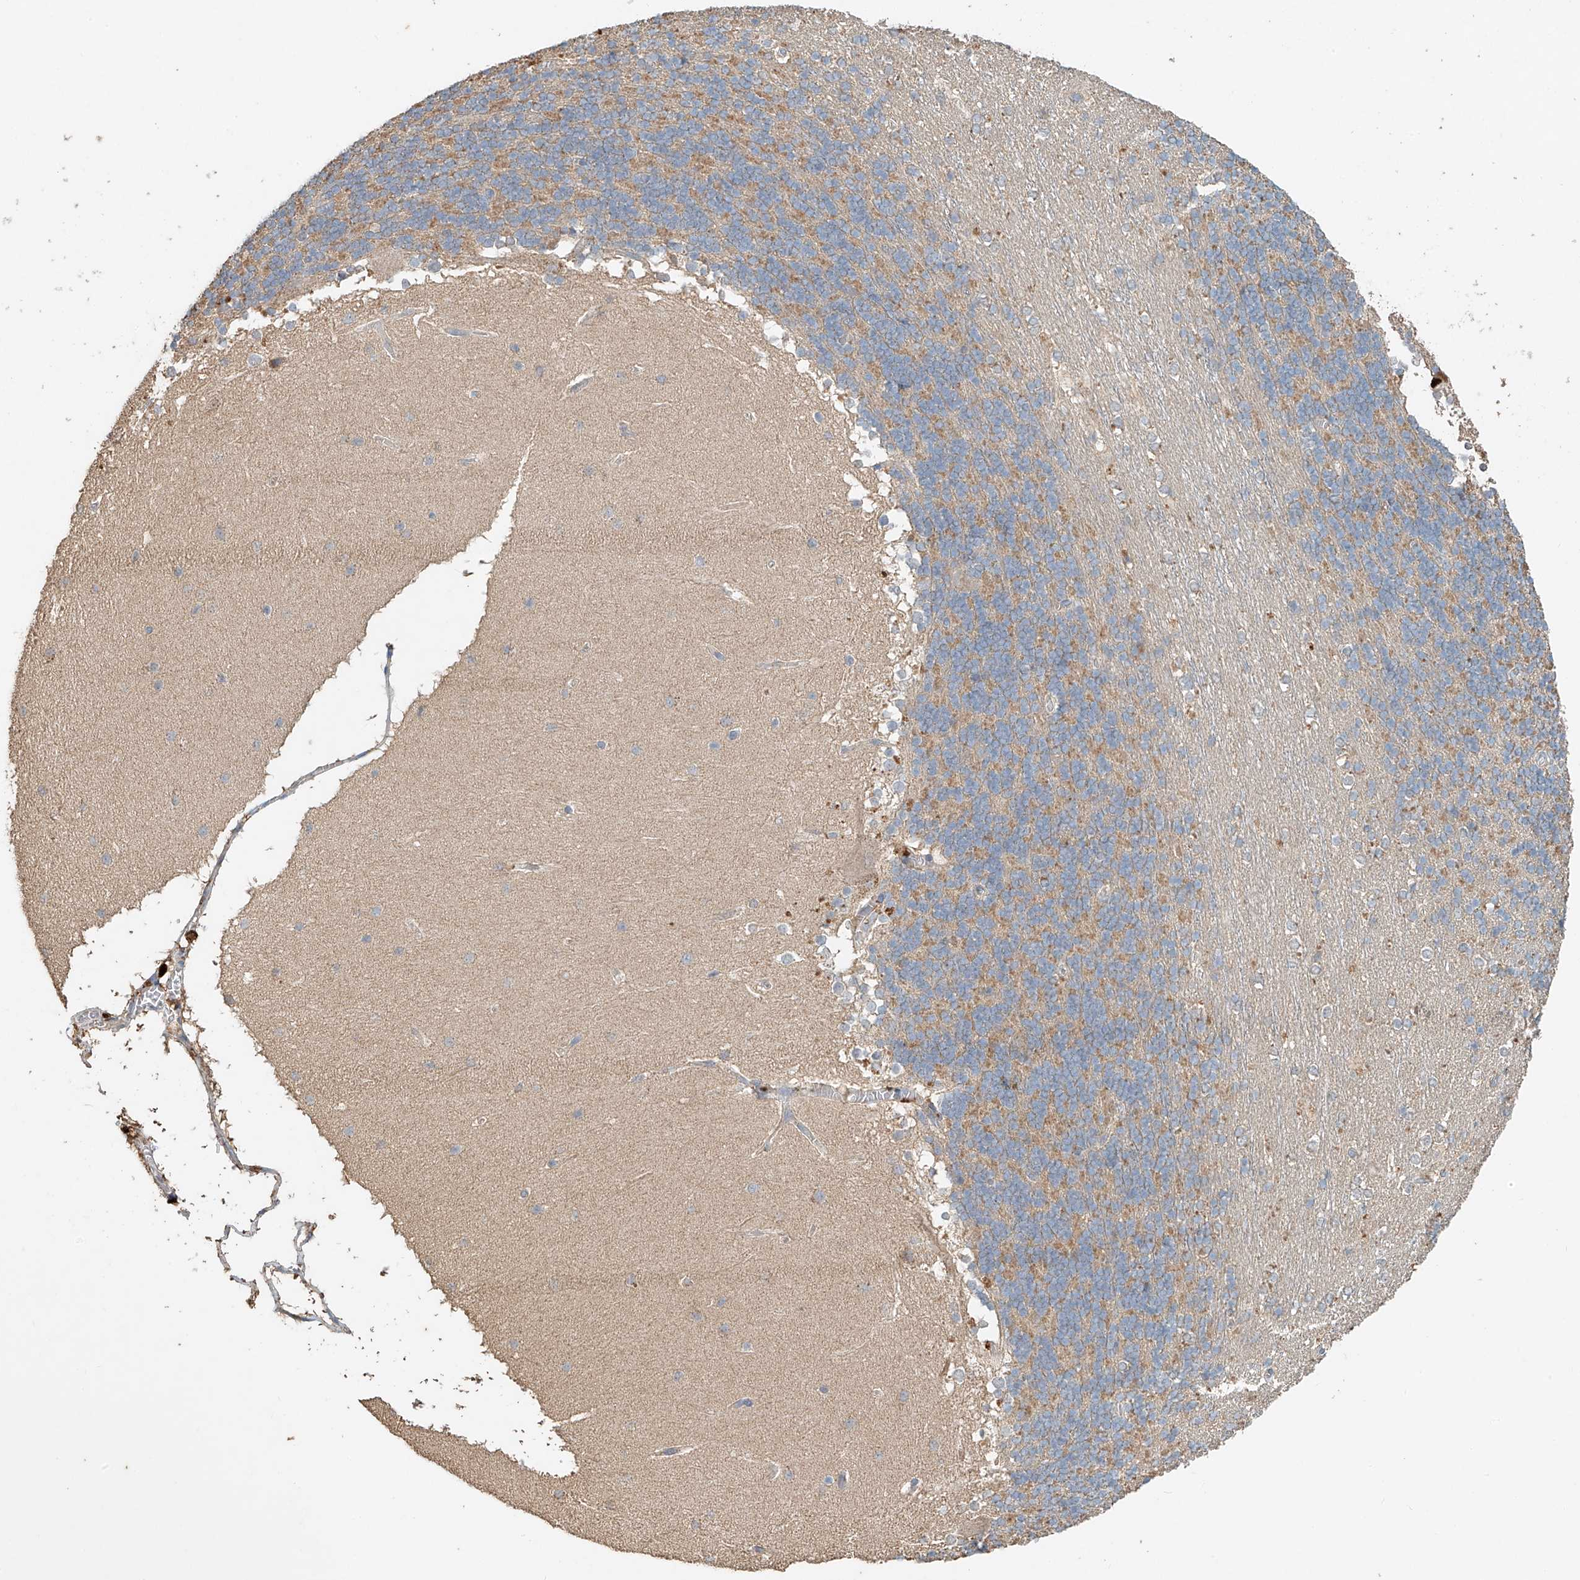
{"staining": {"intensity": "weak", "quantity": ">75%", "location": "cytoplasmic/membranous"}, "tissue": "cerebellum", "cell_type": "Cells in granular layer", "image_type": "normal", "snomed": [{"axis": "morphology", "description": "Normal tissue, NOS"}, {"axis": "topography", "description": "Cerebellum"}], "caption": "IHC micrograph of benign cerebellum stained for a protein (brown), which reveals low levels of weak cytoplasmic/membranous positivity in about >75% of cells in granular layer.", "gene": "GNB1L", "patient": {"sex": "female", "age": 19}}